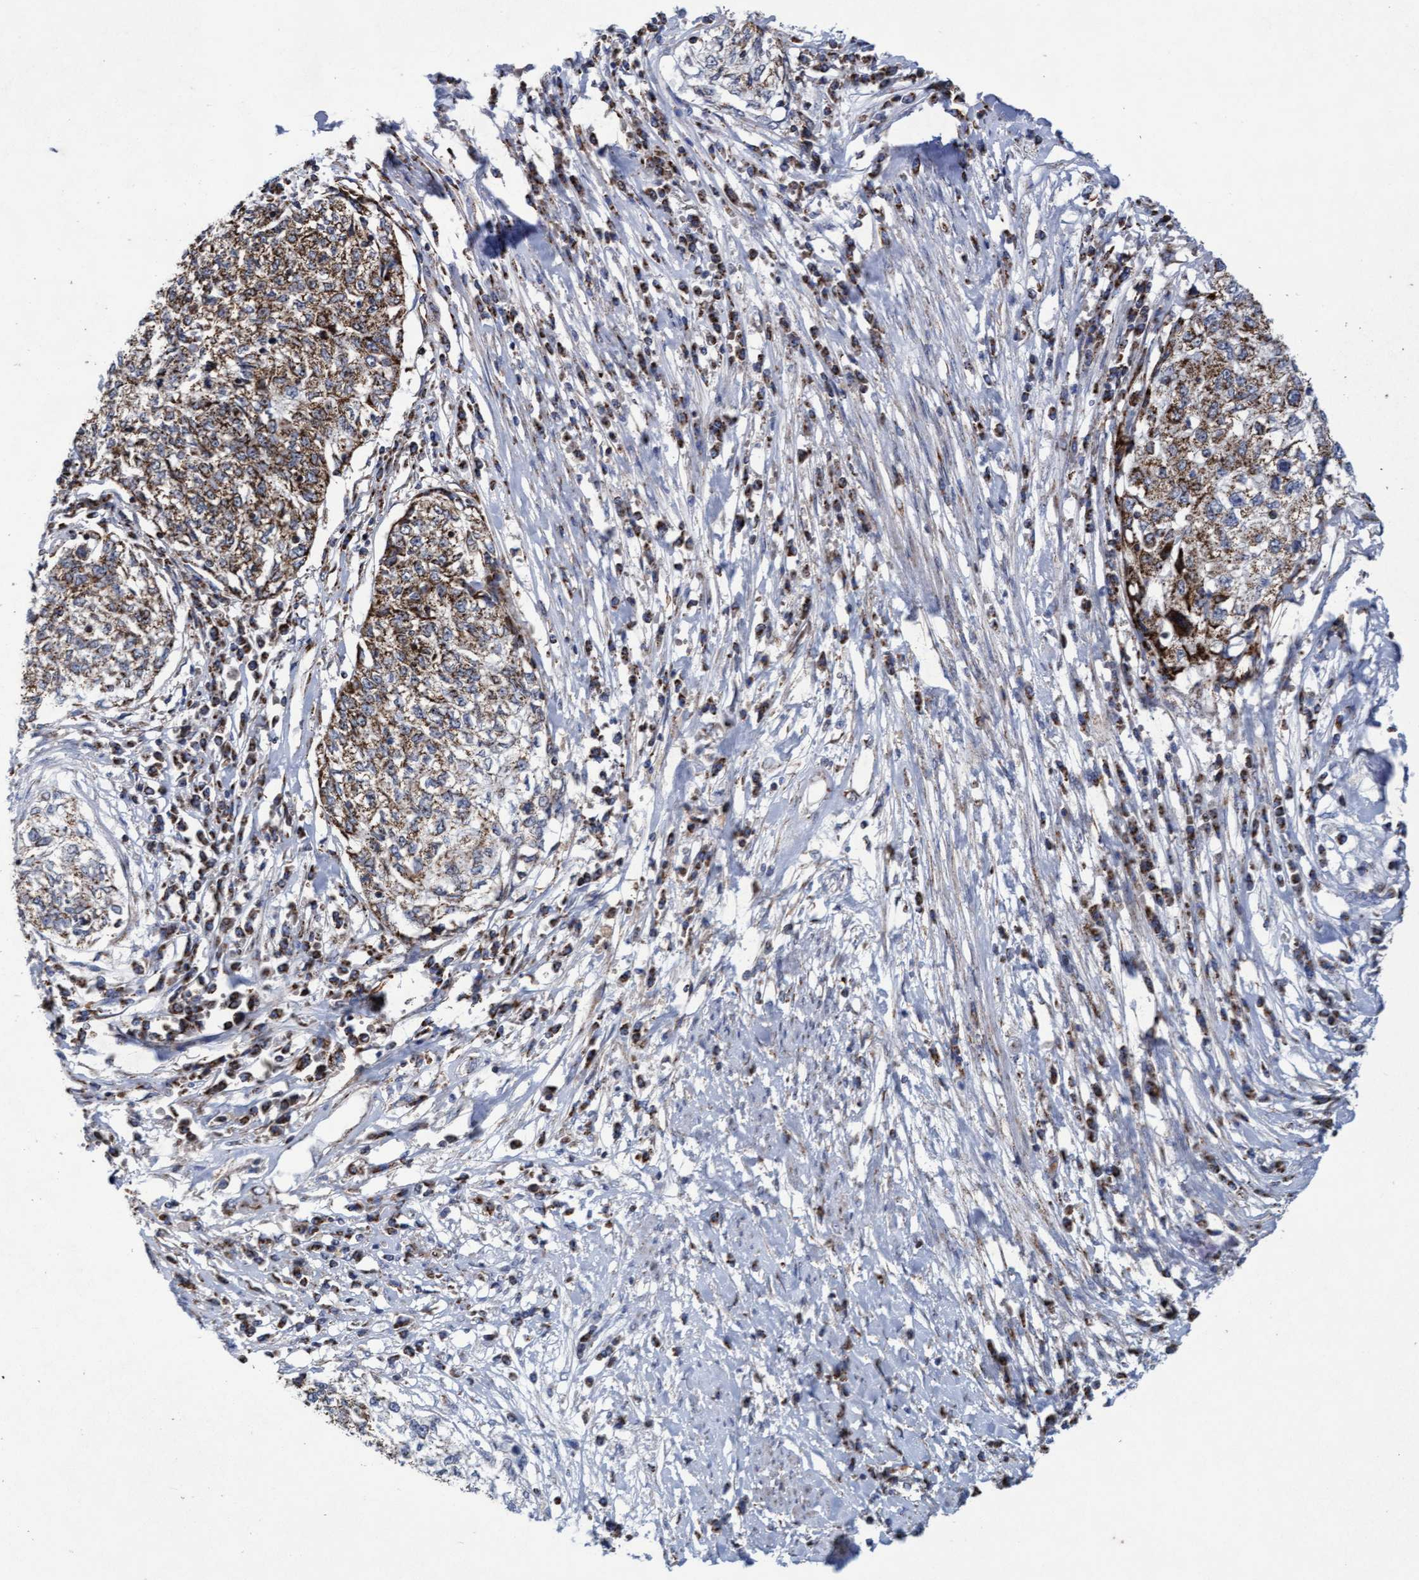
{"staining": {"intensity": "moderate", "quantity": ">75%", "location": "cytoplasmic/membranous"}, "tissue": "cervical cancer", "cell_type": "Tumor cells", "image_type": "cancer", "snomed": [{"axis": "morphology", "description": "Squamous cell carcinoma, NOS"}, {"axis": "topography", "description": "Cervix"}], "caption": "Tumor cells demonstrate moderate cytoplasmic/membranous expression in approximately >75% of cells in cervical cancer.", "gene": "MRPL38", "patient": {"sex": "female", "age": 57}}